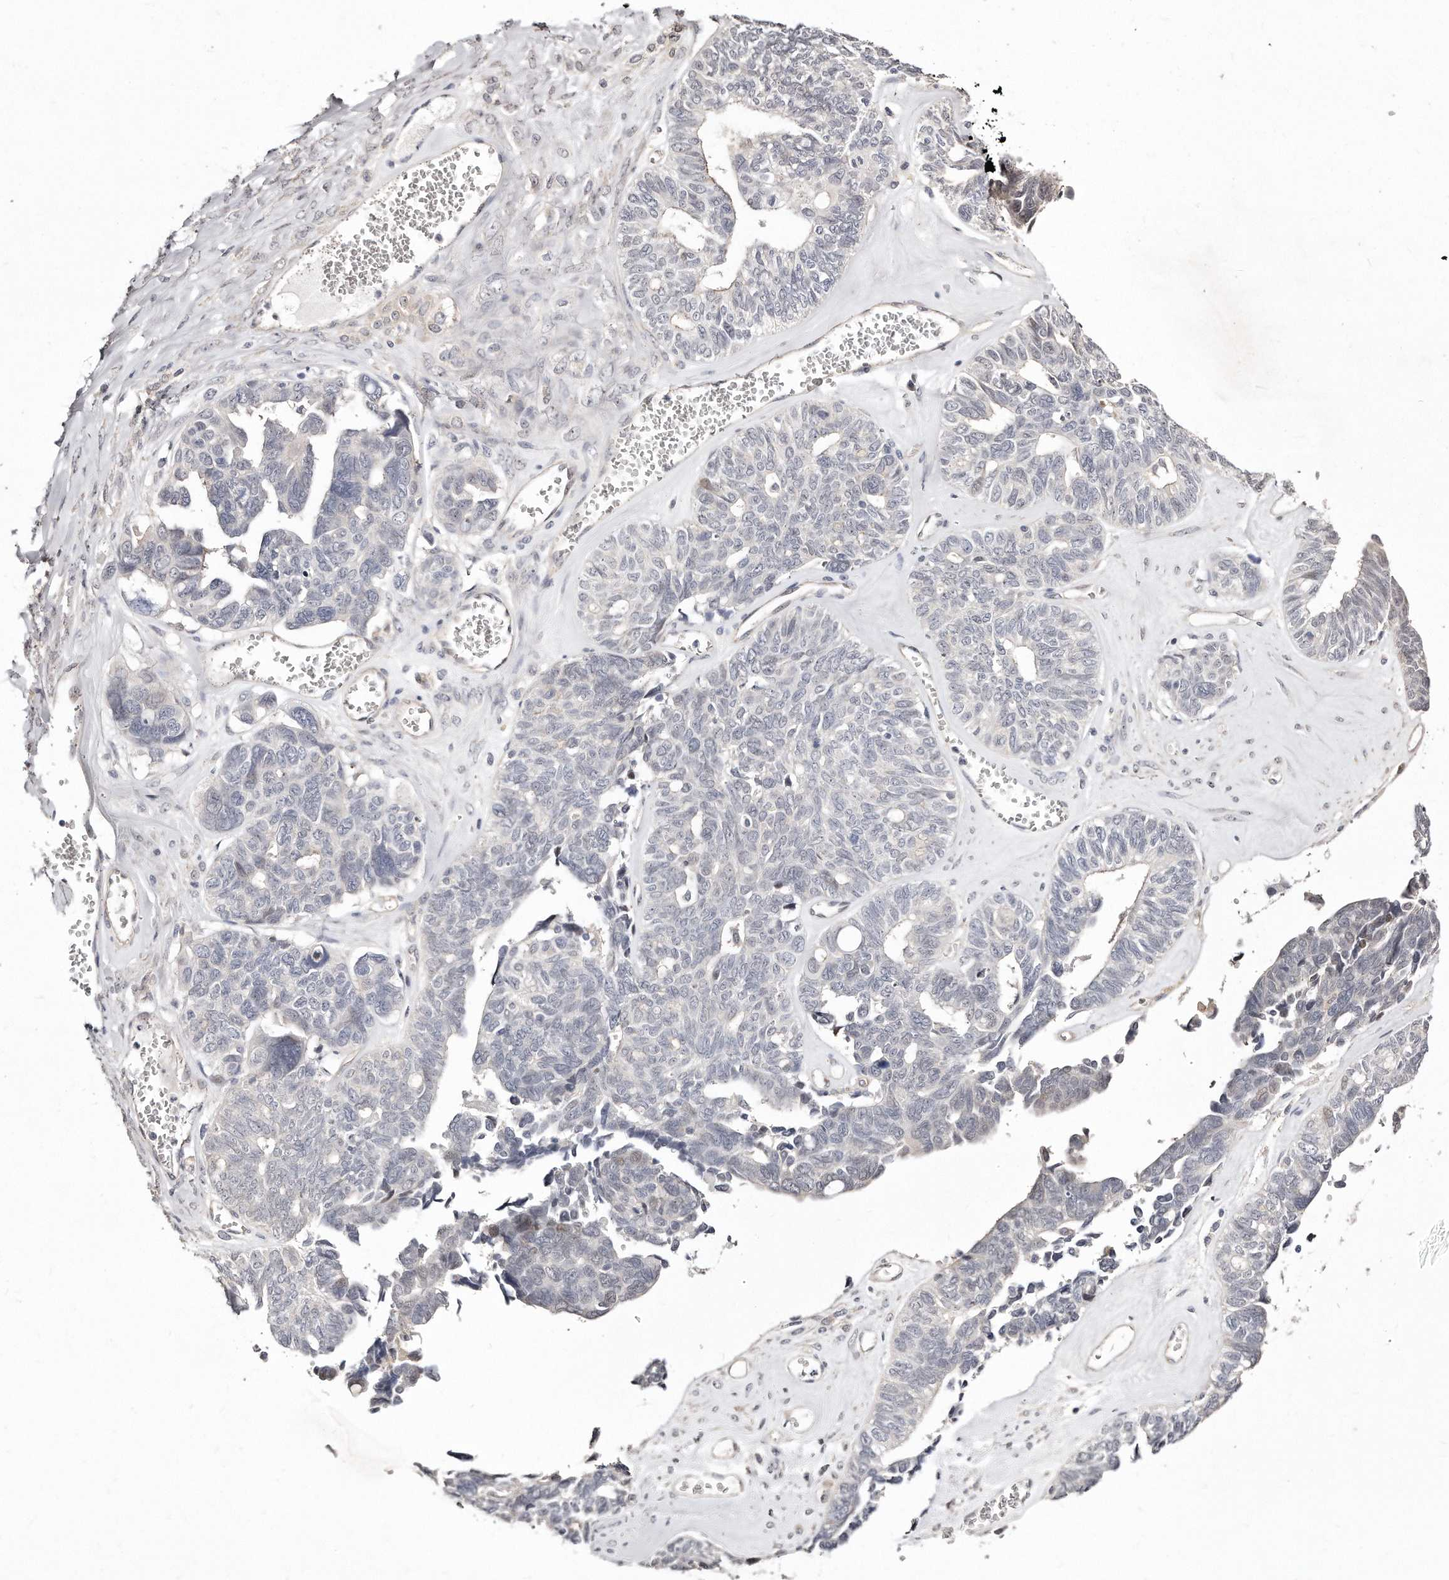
{"staining": {"intensity": "negative", "quantity": "none", "location": "none"}, "tissue": "ovarian cancer", "cell_type": "Tumor cells", "image_type": "cancer", "snomed": [{"axis": "morphology", "description": "Cystadenocarcinoma, serous, NOS"}, {"axis": "topography", "description": "Ovary"}], "caption": "Immunohistochemistry photomicrograph of human serous cystadenocarcinoma (ovarian) stained for a protein (brown), which demonstrates no expression in tumor cells.", "gene": "CASZ1", "patient": {"sex": "female", "age": 79}}